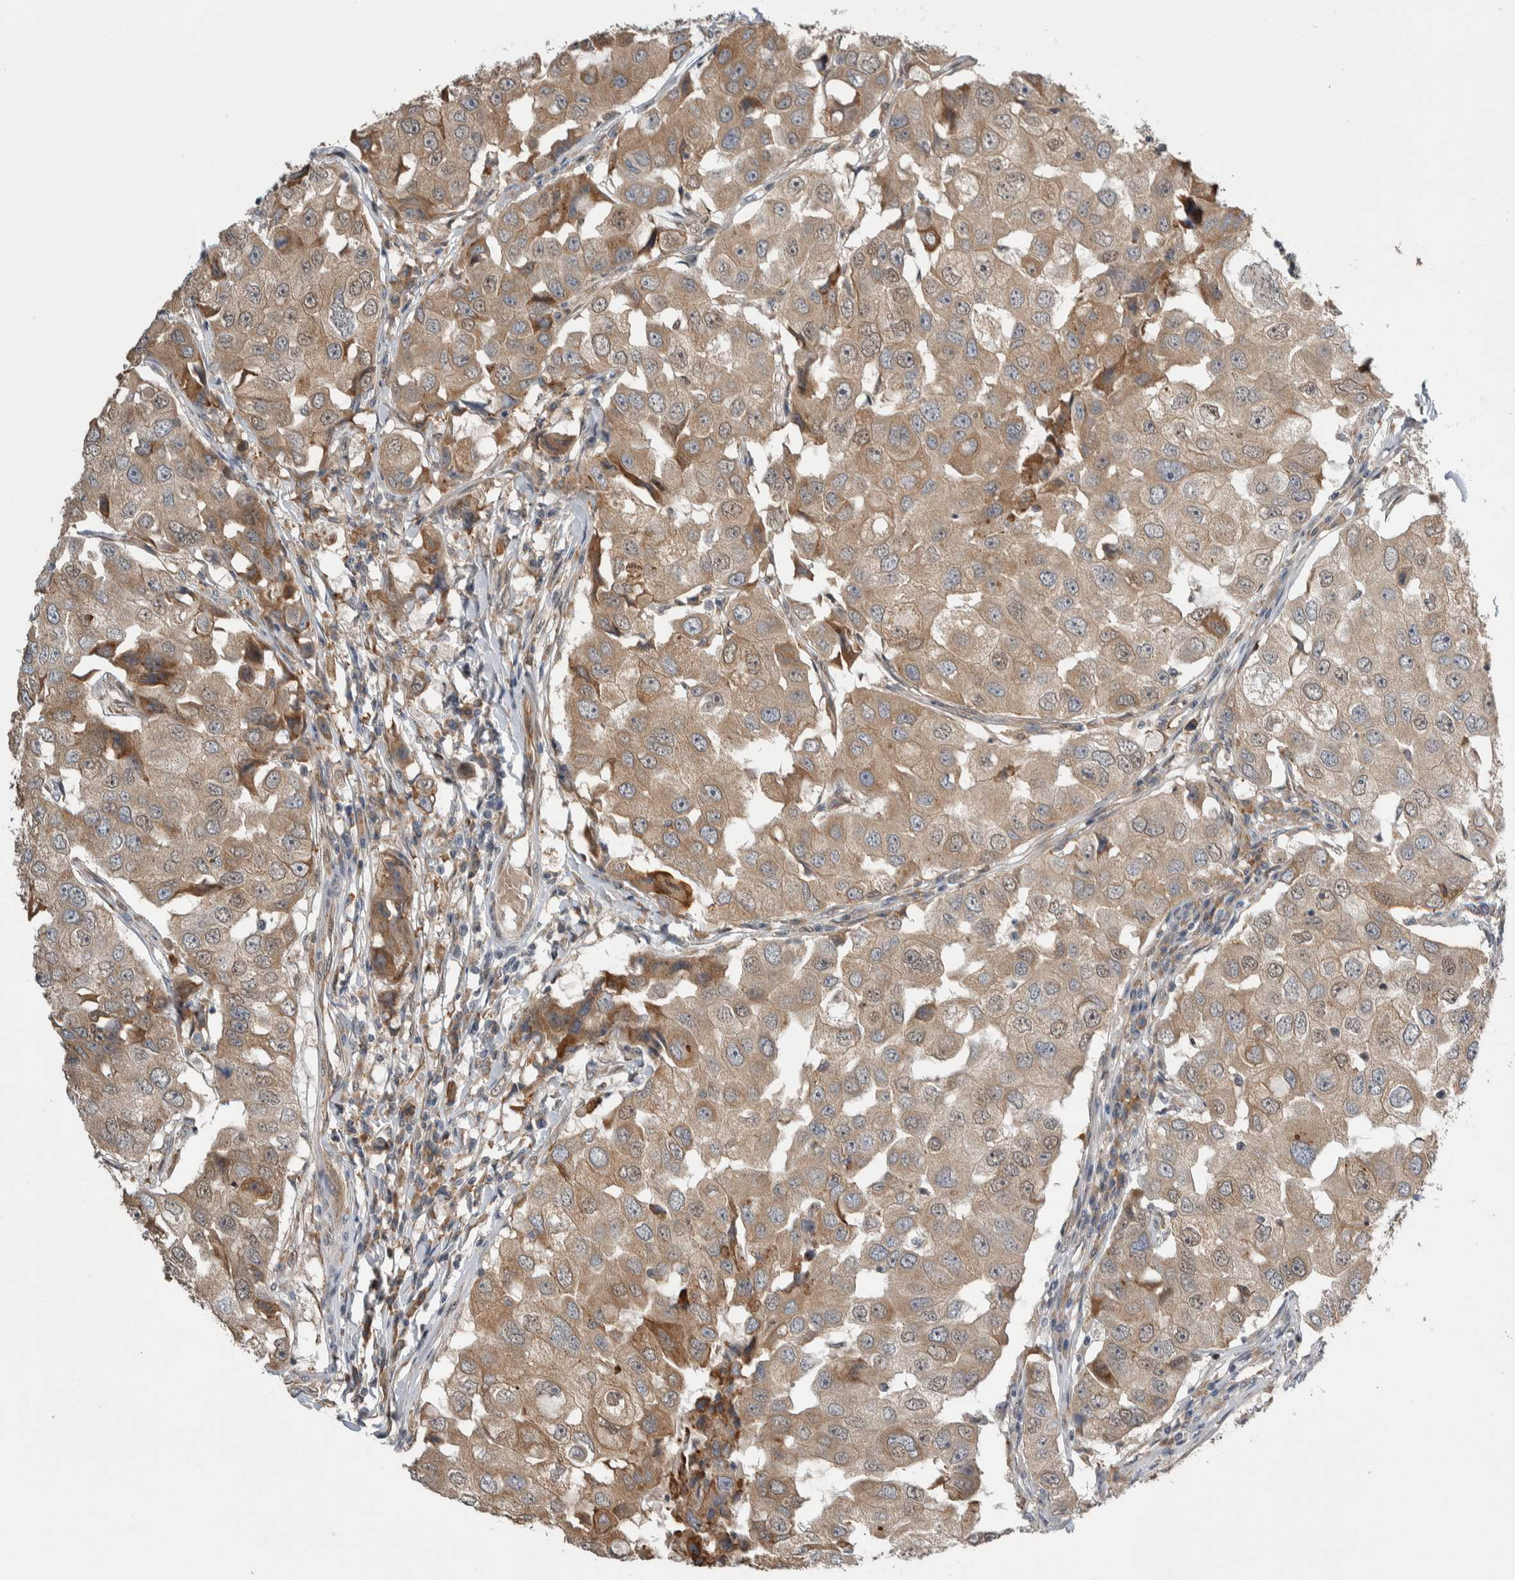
{"staining": {"intensity": "weak", "quantity": ">75%", "location": "cytoplasmic/membranous"}, "tissue": "breast cancer", "cell_type": "Tumor cells", "image_type": "cancer", "snomed": [{"axis": "morphology", "description": "Duct carcinoma"}, {"axis": "topography", "description": "Breast"}], "caption": "Human breast intraductal carcinoma stained with a brown dye demonstrates weak cytoplasmic/membranous positive positivity in approximately >75% of tumor cells.", "gene": "PRDM4", "patient": {"sex": "female", "age": 27}}